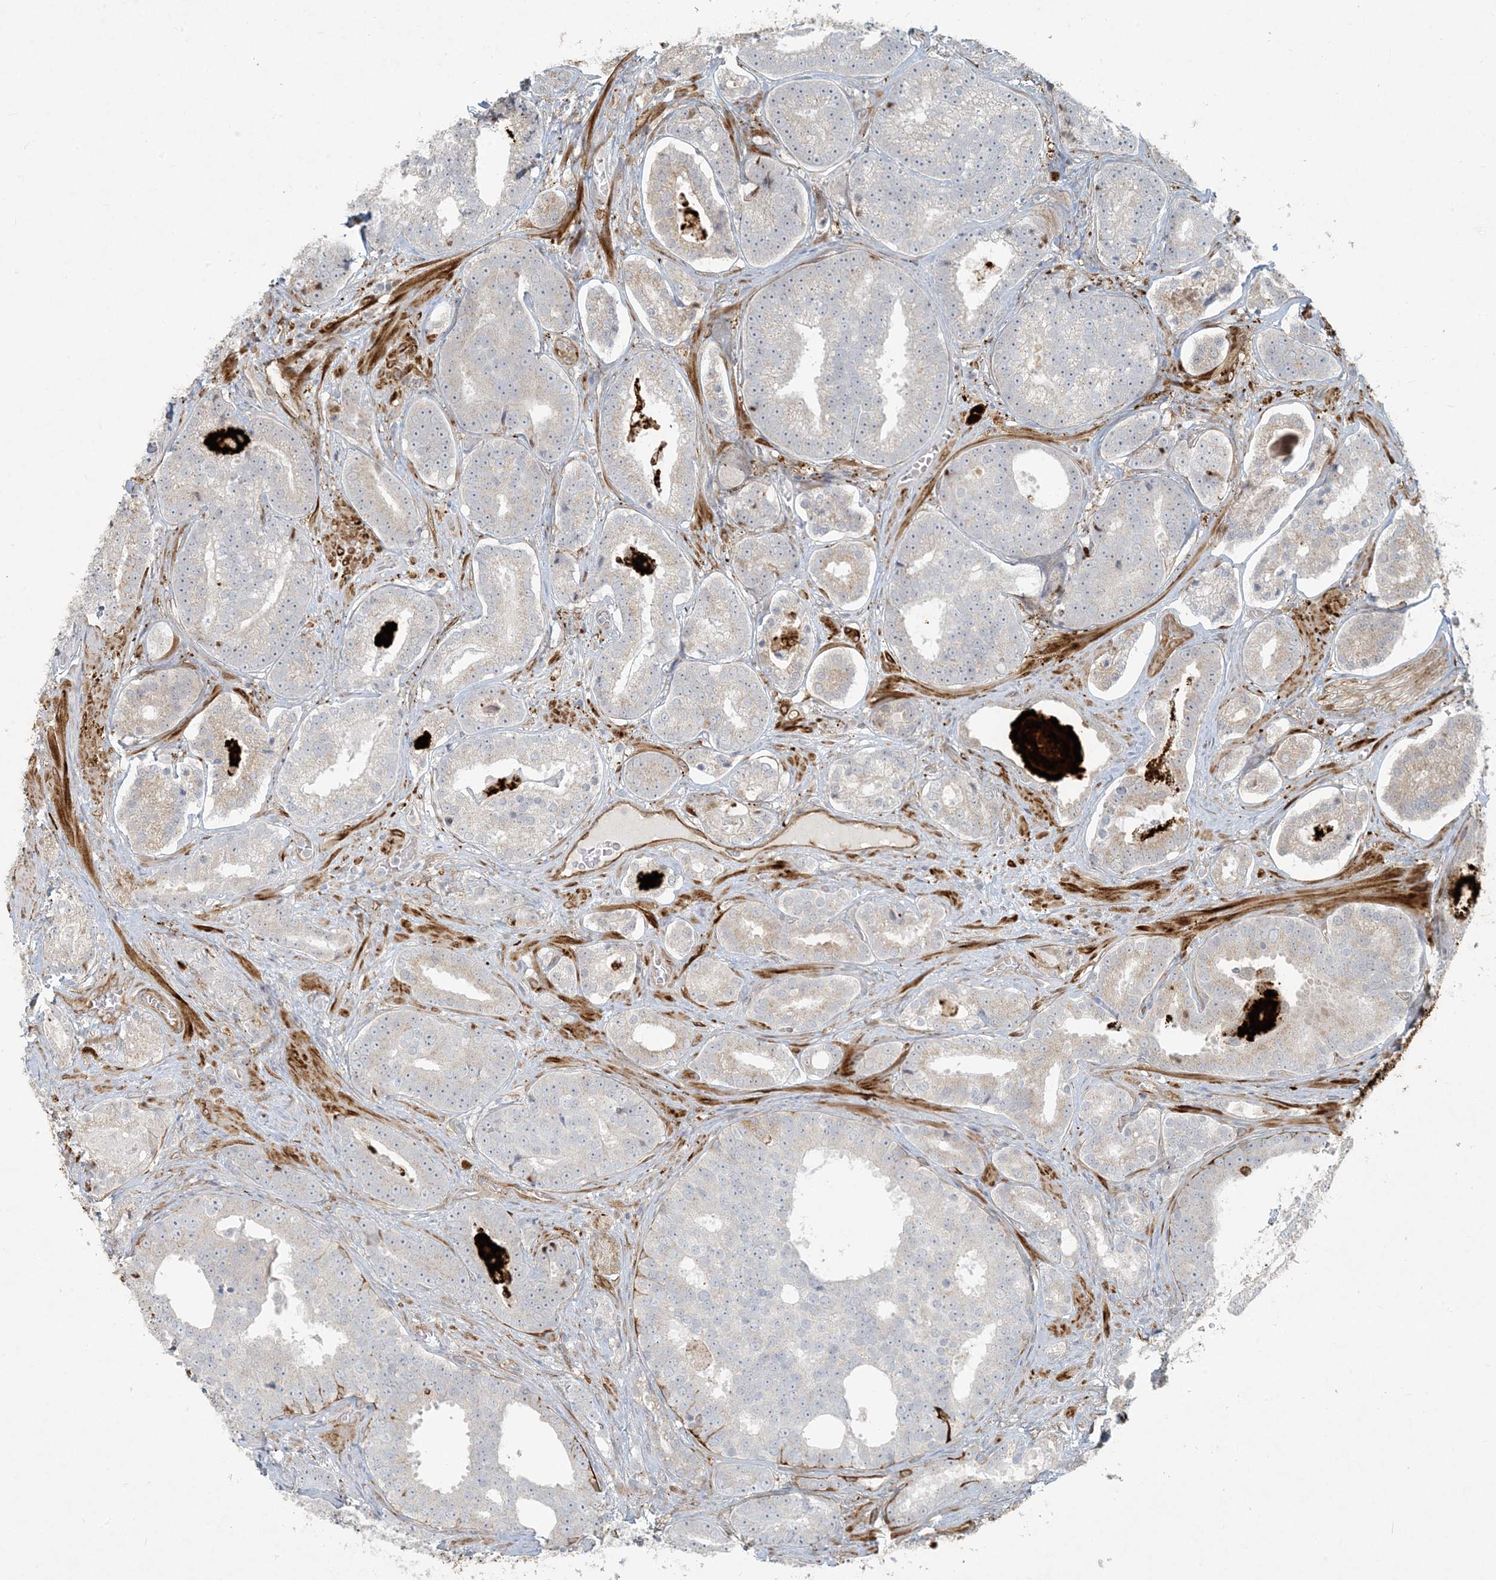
{"staining": {"intensity": "negative", "quantity": "none", "location": "none"}, "tissue": "prostate cancer", "cell_type": "Tumor cells", "image_type": "cancer", "snomed": [{"axis": "morphology", "description": "Adenocarcinoma, High grade"}, {"axis": "topography", "description": "Prostate"}], "caption": "Immunohistochemistry image of neoplastic tissue: human adenocarcinoma (high-grade) (prostate) stained with DAB (3,3'-diaminobenzidine) displays no significant protein positivity in tumor cells. (Immunohistochemistry (ihc), brightfield microscopy, high magnification).", "gene": "BCORL1", "patient": {"sex": "male", "age": 60}}